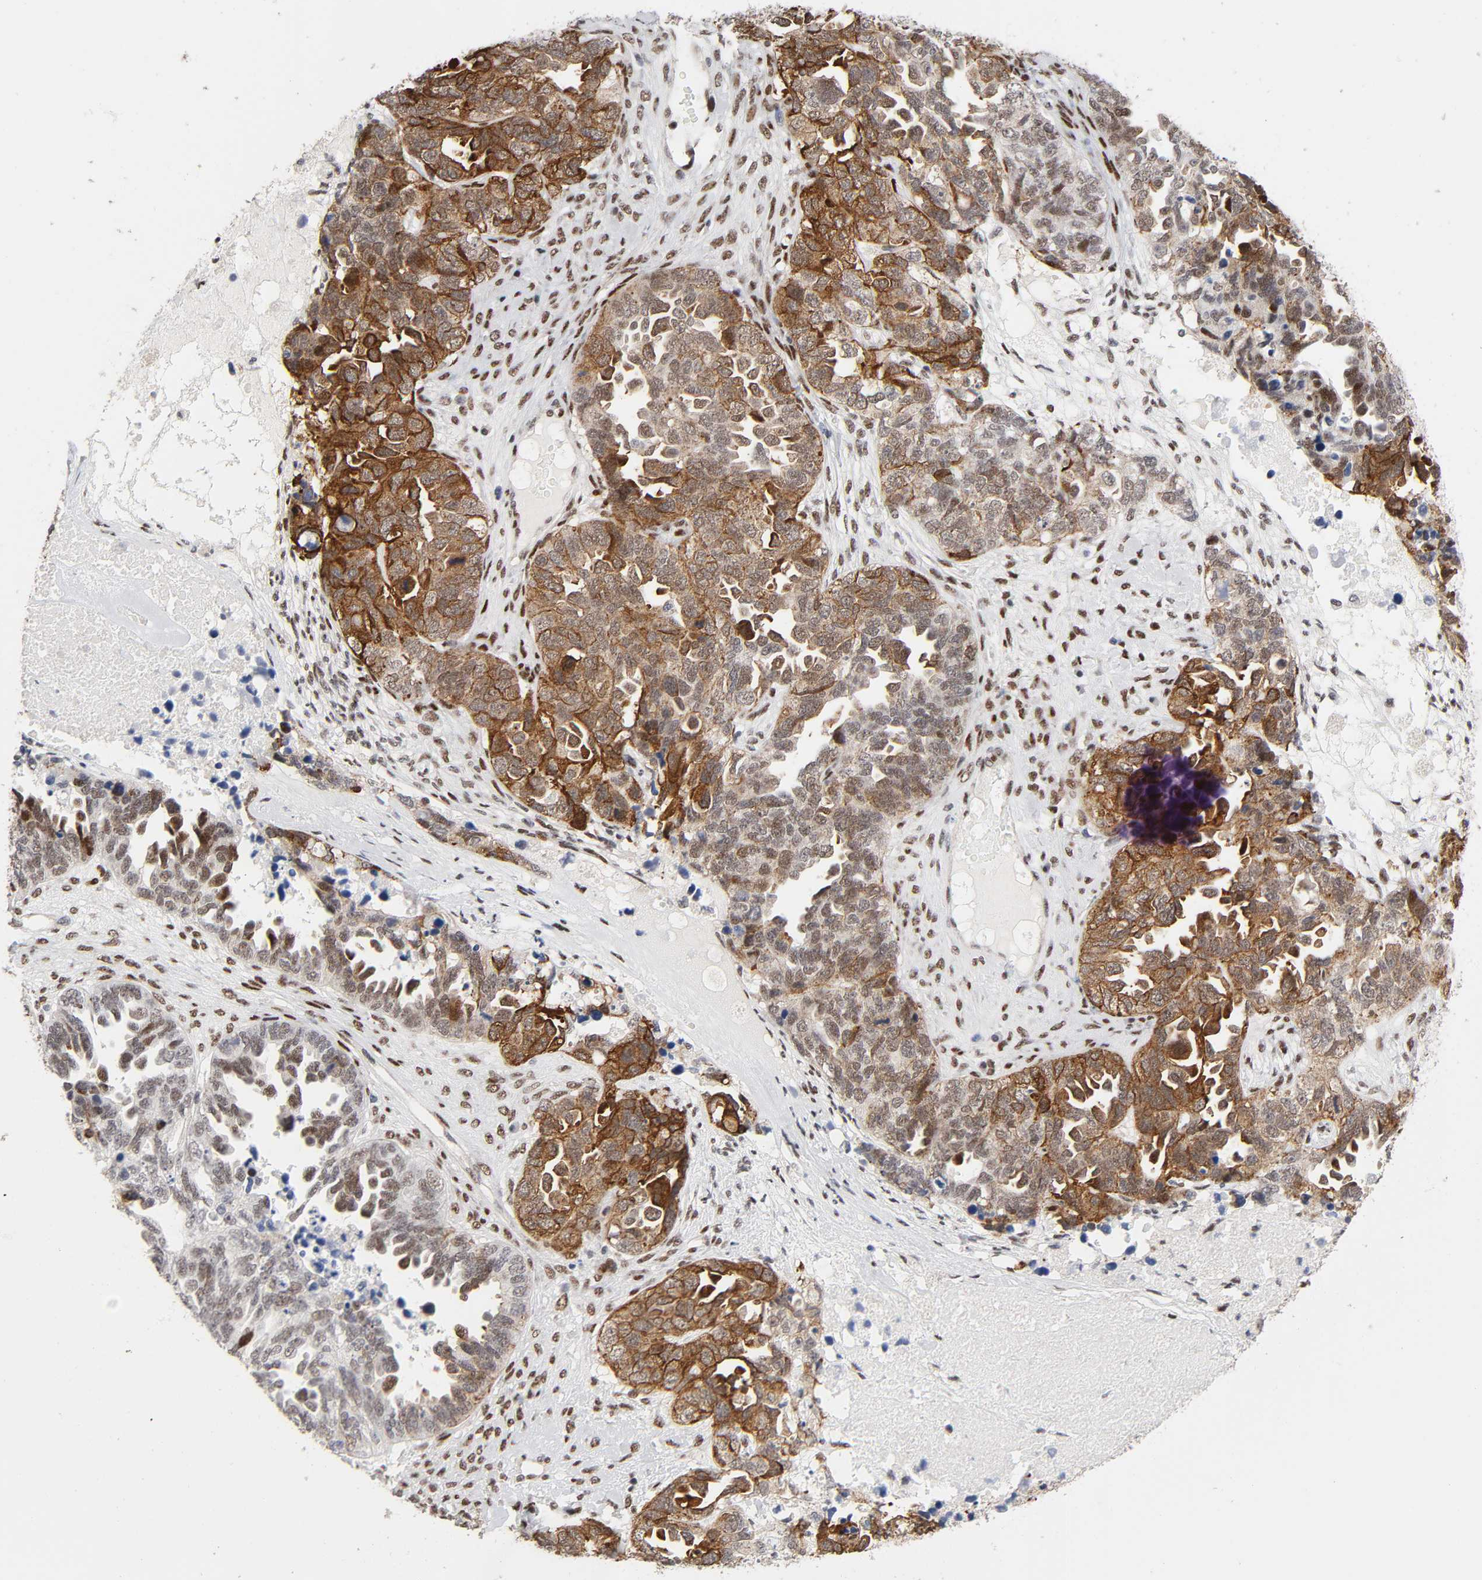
{"staining": {"intensity": "moderate", "quantity": ">75%", "location": "cytoplasmic/membranous,nuclear"}, "tissue": "ovarian cancer", "cell_type": "Tumor cells", "image_type": "cancer", "snomed": [{"axis": "morphology", "description": "Cystadenocarcinoma, serous, NOS"}, {"axis": "topography", "description": "Ovary"}], "caption": "A micrograph showing moderate cytoplasmic/membranous and nuclear staining in about >75% of tumor cells in ovarian cancer, as visualized by brown immunohistochemical staining.", "gene": "STK38", "patient": {"sex": "female", "age": 82}}